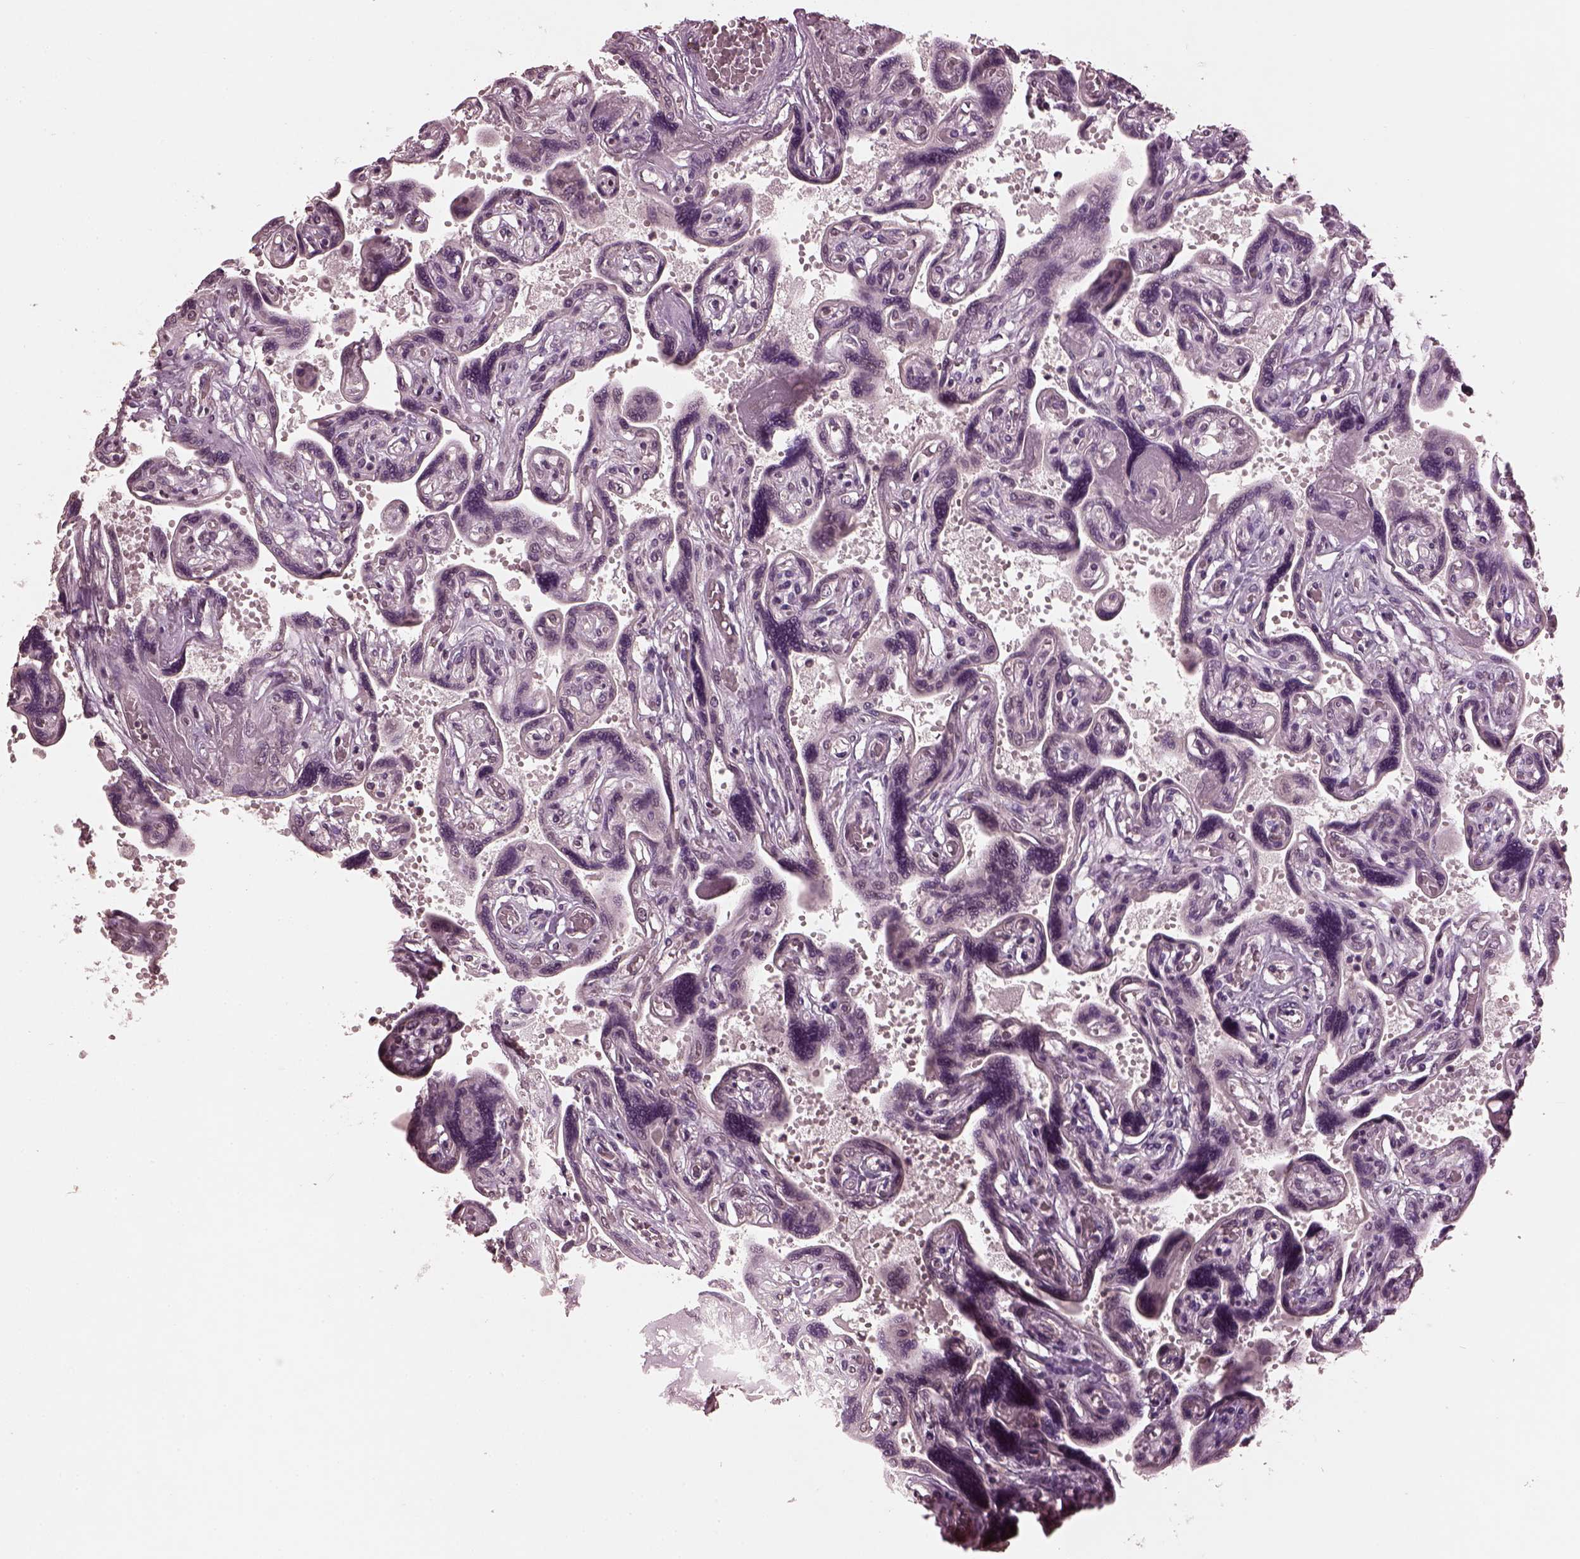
{"staining": {"intensity": "negative", "quantity": "none", "location": "none"}, "tissue": "placenta", "cell_type": "Decidual cells", "image_type": "normal", "snomed": [{"axis": "morphology", "description": "Normal tissue, NOS"}, {"axis": "topography", "description": "Placenta"}], "caption": "Decidual cells show no significant expression in normal placenta. Brightfield microscopy of IHC stained with DAB (3,3'-diaminobenzidine) (brown) and hematoxylin (blue), captured at high magnification.", "gene": "IL18RAP", "patient": {"sex": "female", "age": 32}}